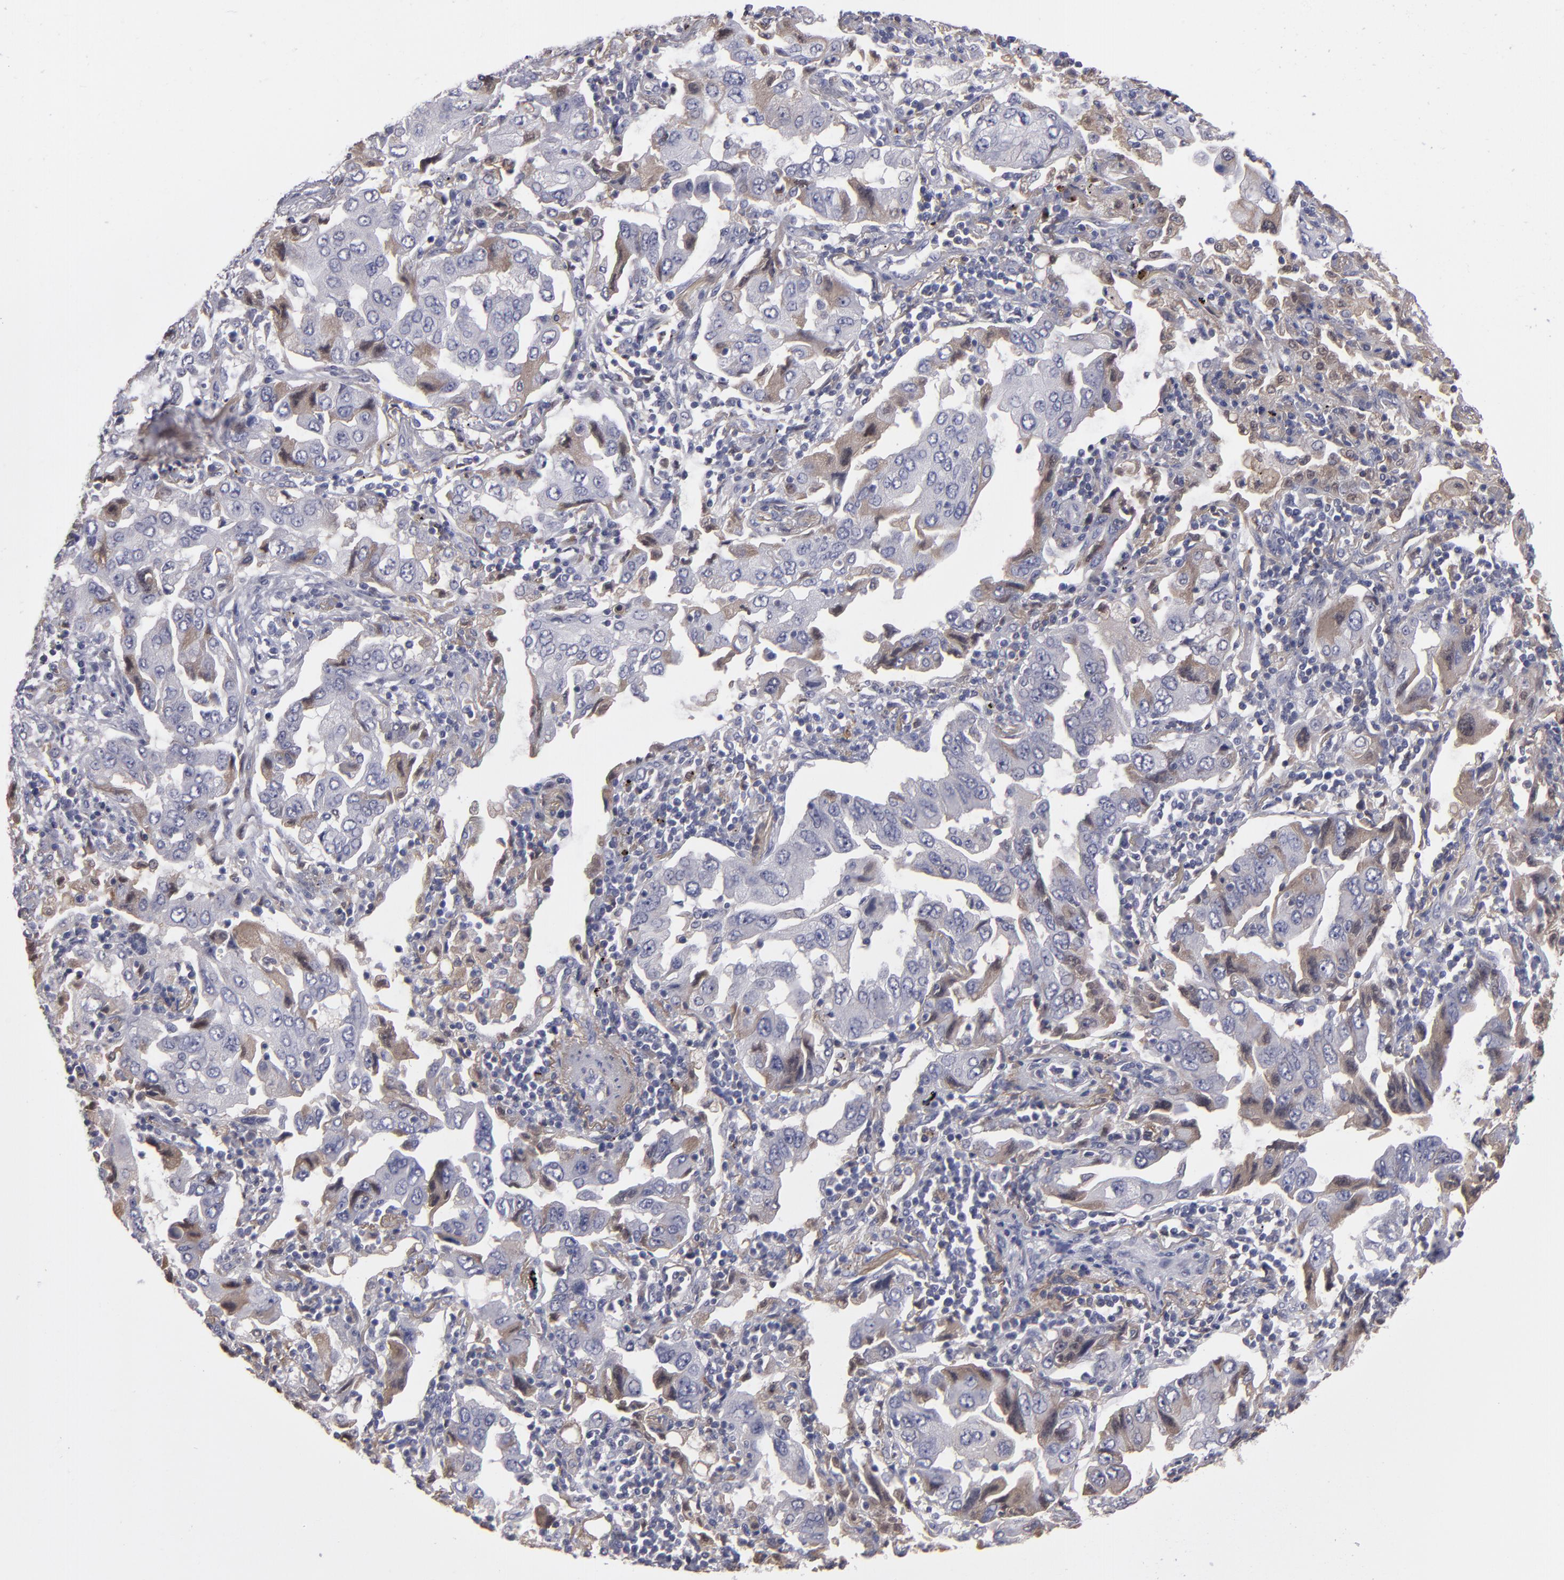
{"staining": {"intensity": "moderate", "quantity": "<25%", "location": "cytoplasmic/membranous"}, "tissue": "lung cancer", "cell_type": "Tumor cells", "image_type": "cancer", "snomed": [{"axis": "morphology", "description": "Adenocarcinoma, NOS"}, {"axis": "topography", "description": "Lung"}], "caption": "Immunohistochemistry micrograph of neoplastic tissue: adenocarcinoma (lung) stained using IHC shows low levels of moderate protein expression localized specifically in the cytoplasmic/membranous of tumor cells, appearing as a cytoplasmic/membranous brown color.", "gene": "ITIH4", "patient": {"sex": "female", "age": 65}}